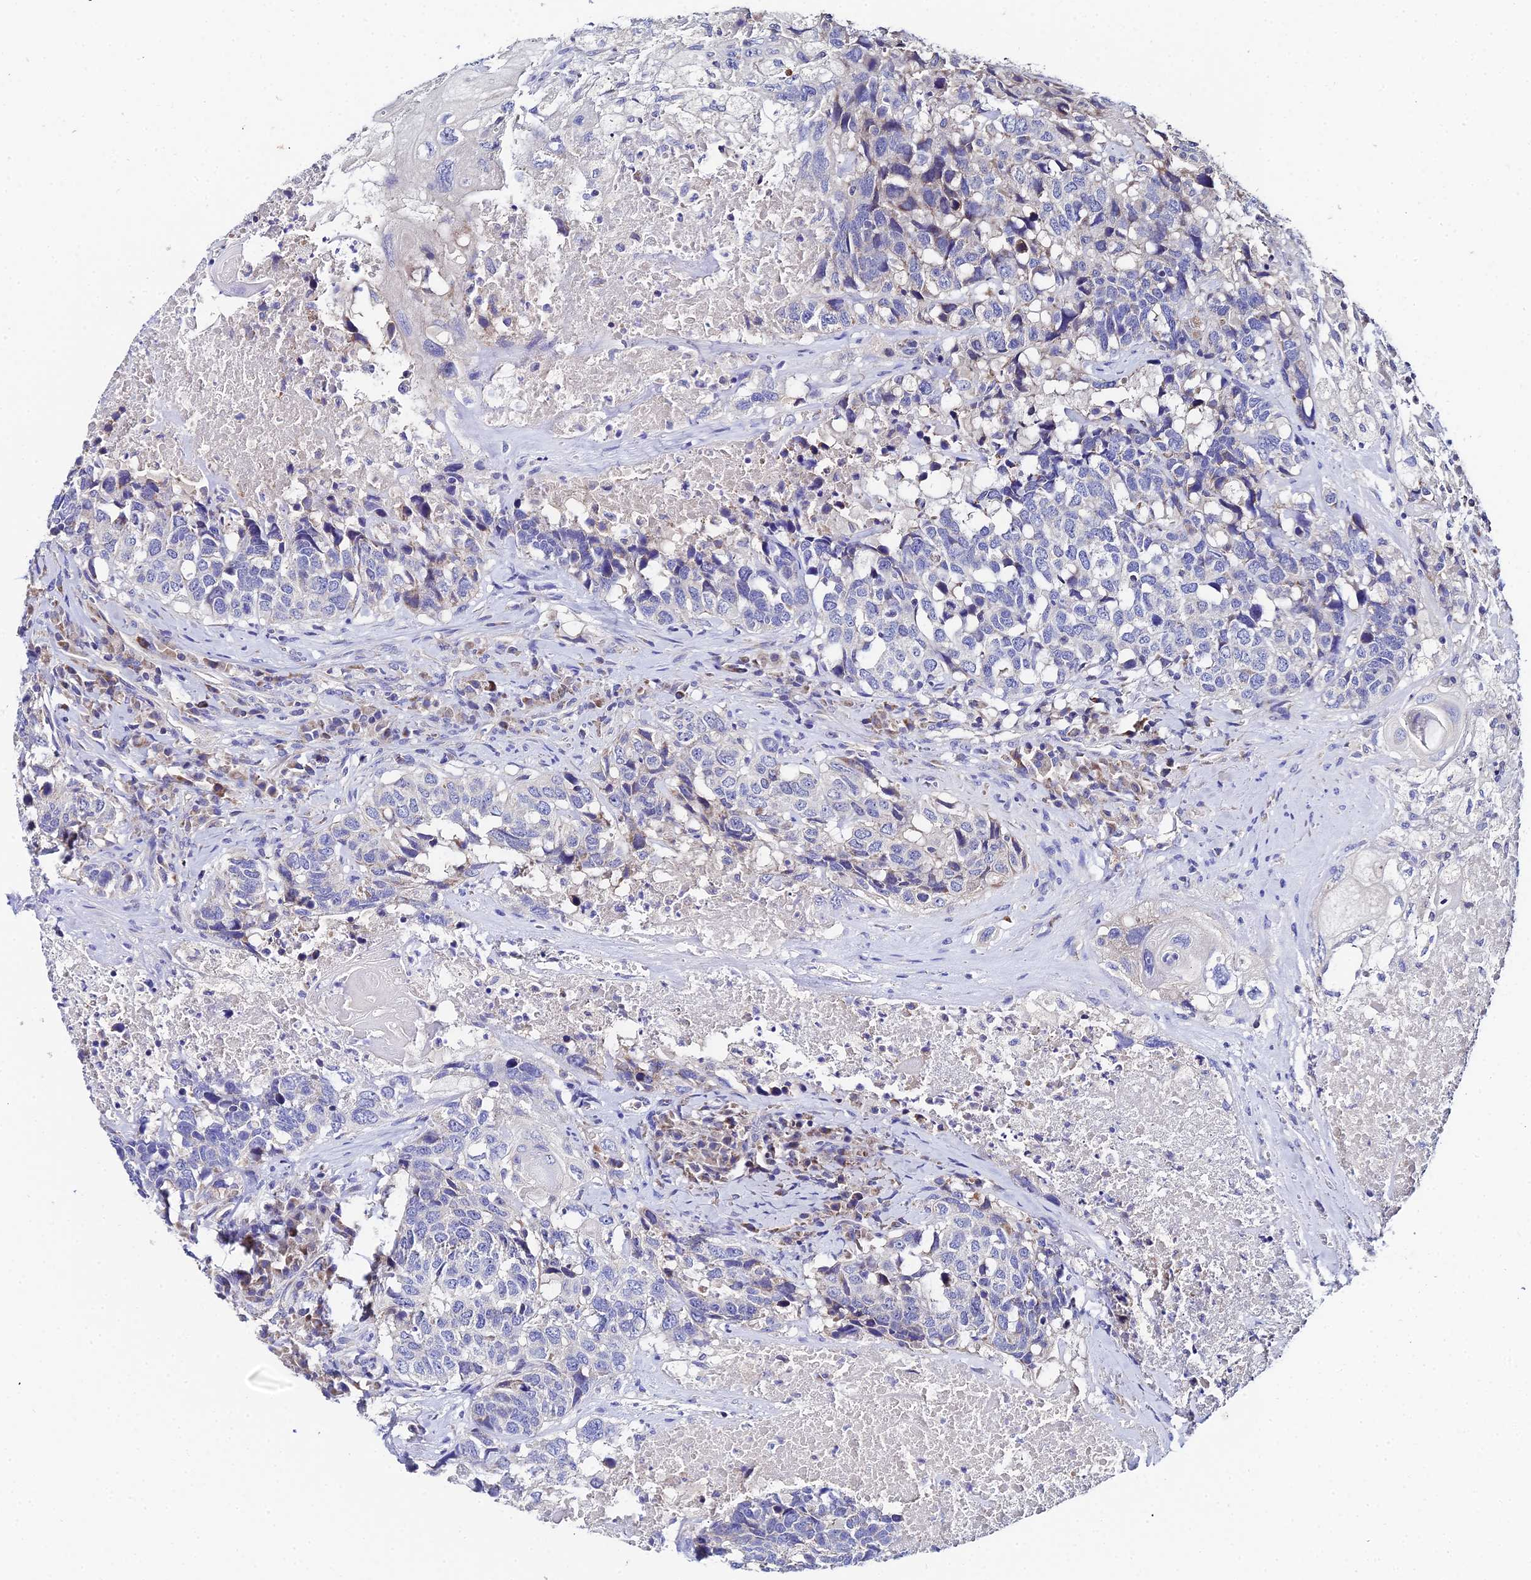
{"staining": {"intensity": "negative", "quantity": "none", "location": "none"}, "tissue": "head and neck cancer", "cell_type": "Tumor cells", "image_type": "cancer", "snomed": [{"axis": "morphology", "description": "Squamous cell carcinoma, NOS"}, {"axis": "topography", "description": "Head-Neck"}], "caption": "A micrograph of head and neck cancer stained for a protein shows no brown staining in tumor cells.", "gene": "UBE2L3", "patient": {"sex": "male", "age": 66}}